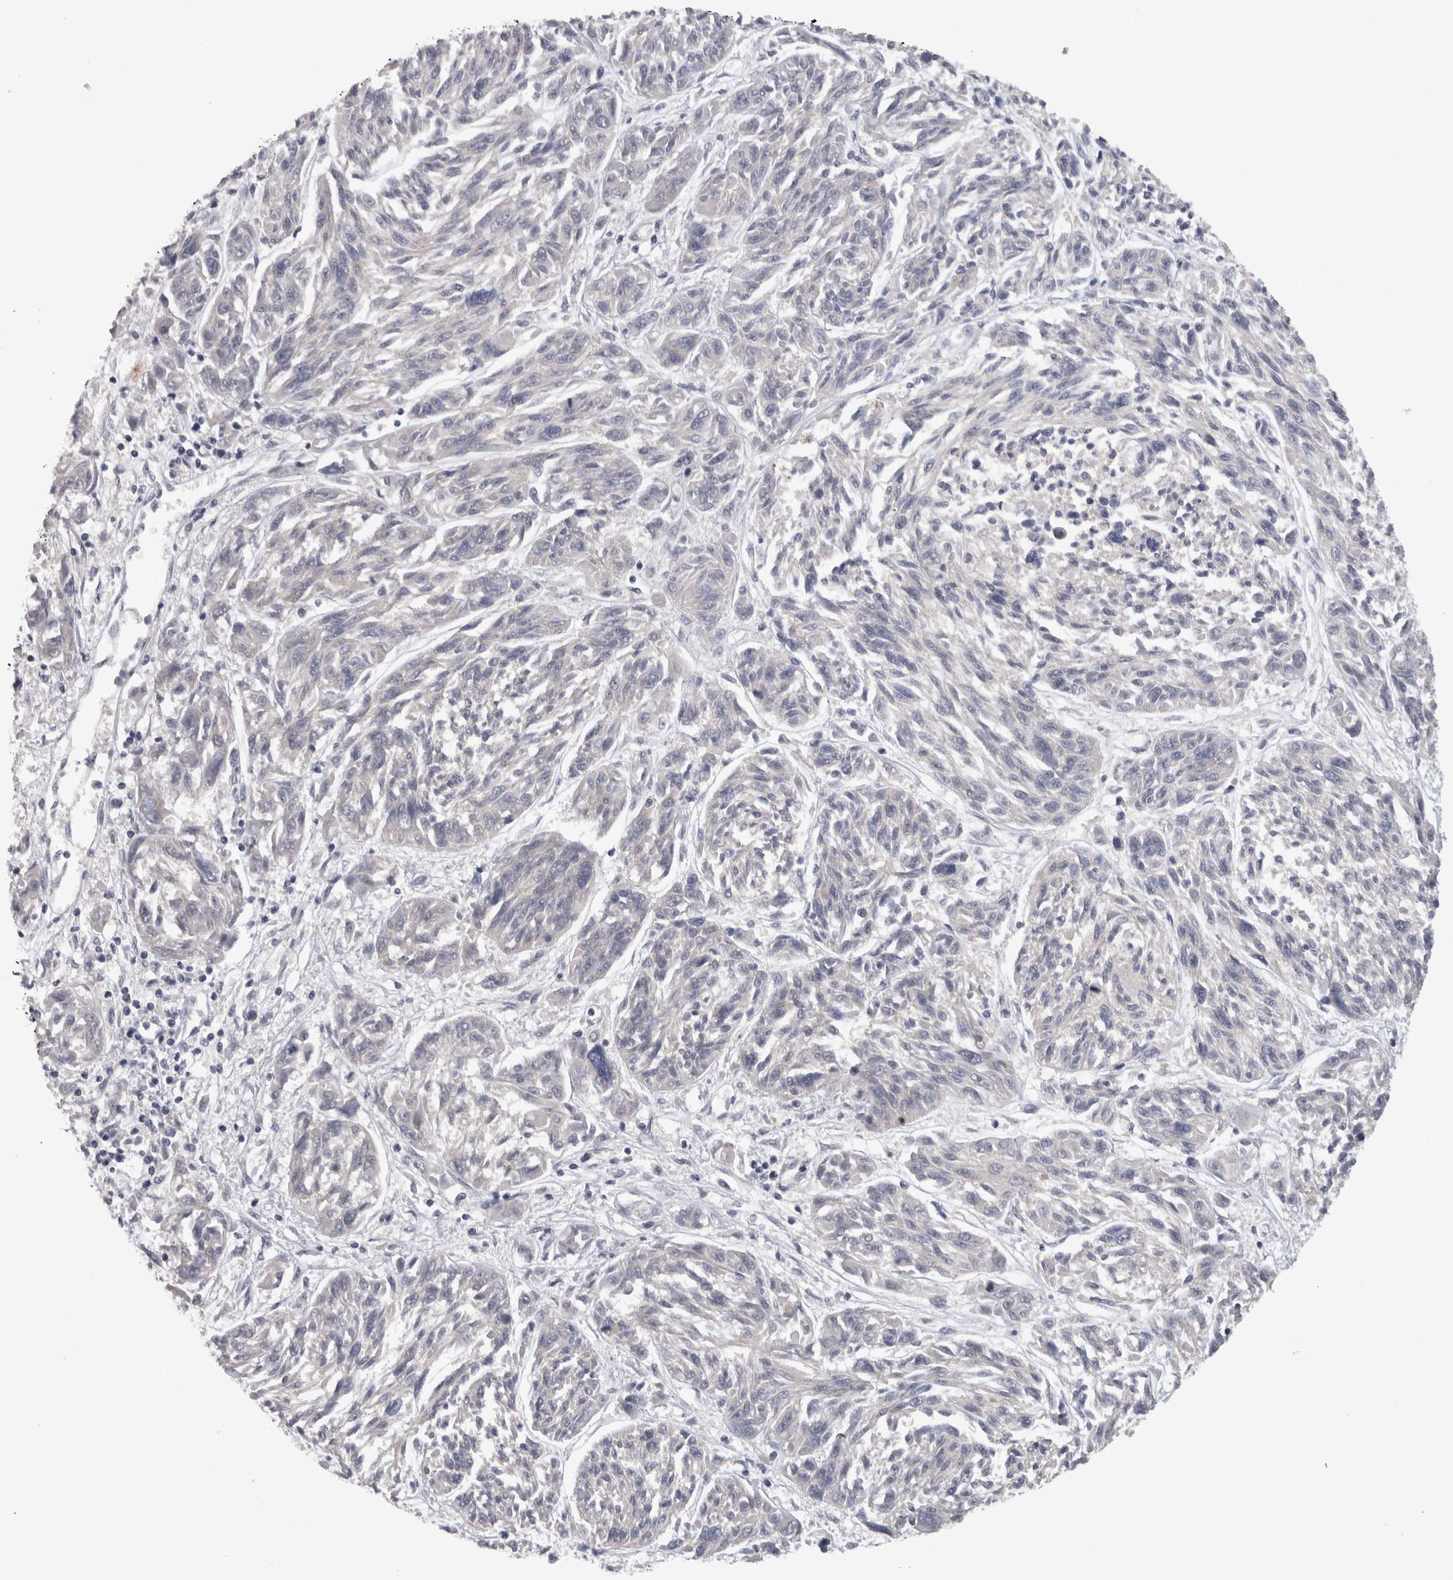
{"staining": {"intensity": "negative", "quantity": "none", "location": "none"}, "tissue": "melanoma", "cell_type": "Tumor cells", "image_type": "cancer", "snomed": [{"axis": "morphology", "description": "Malignant melanoma, NOS"}, {"axis": "topography", "description": "Skin"}], "caption": "The micrograph demonstrates no significant staining in tumor cells of malignant melanoma.", "gene": "RMDN1", "patient": {"sex": "male", "age": 53}}